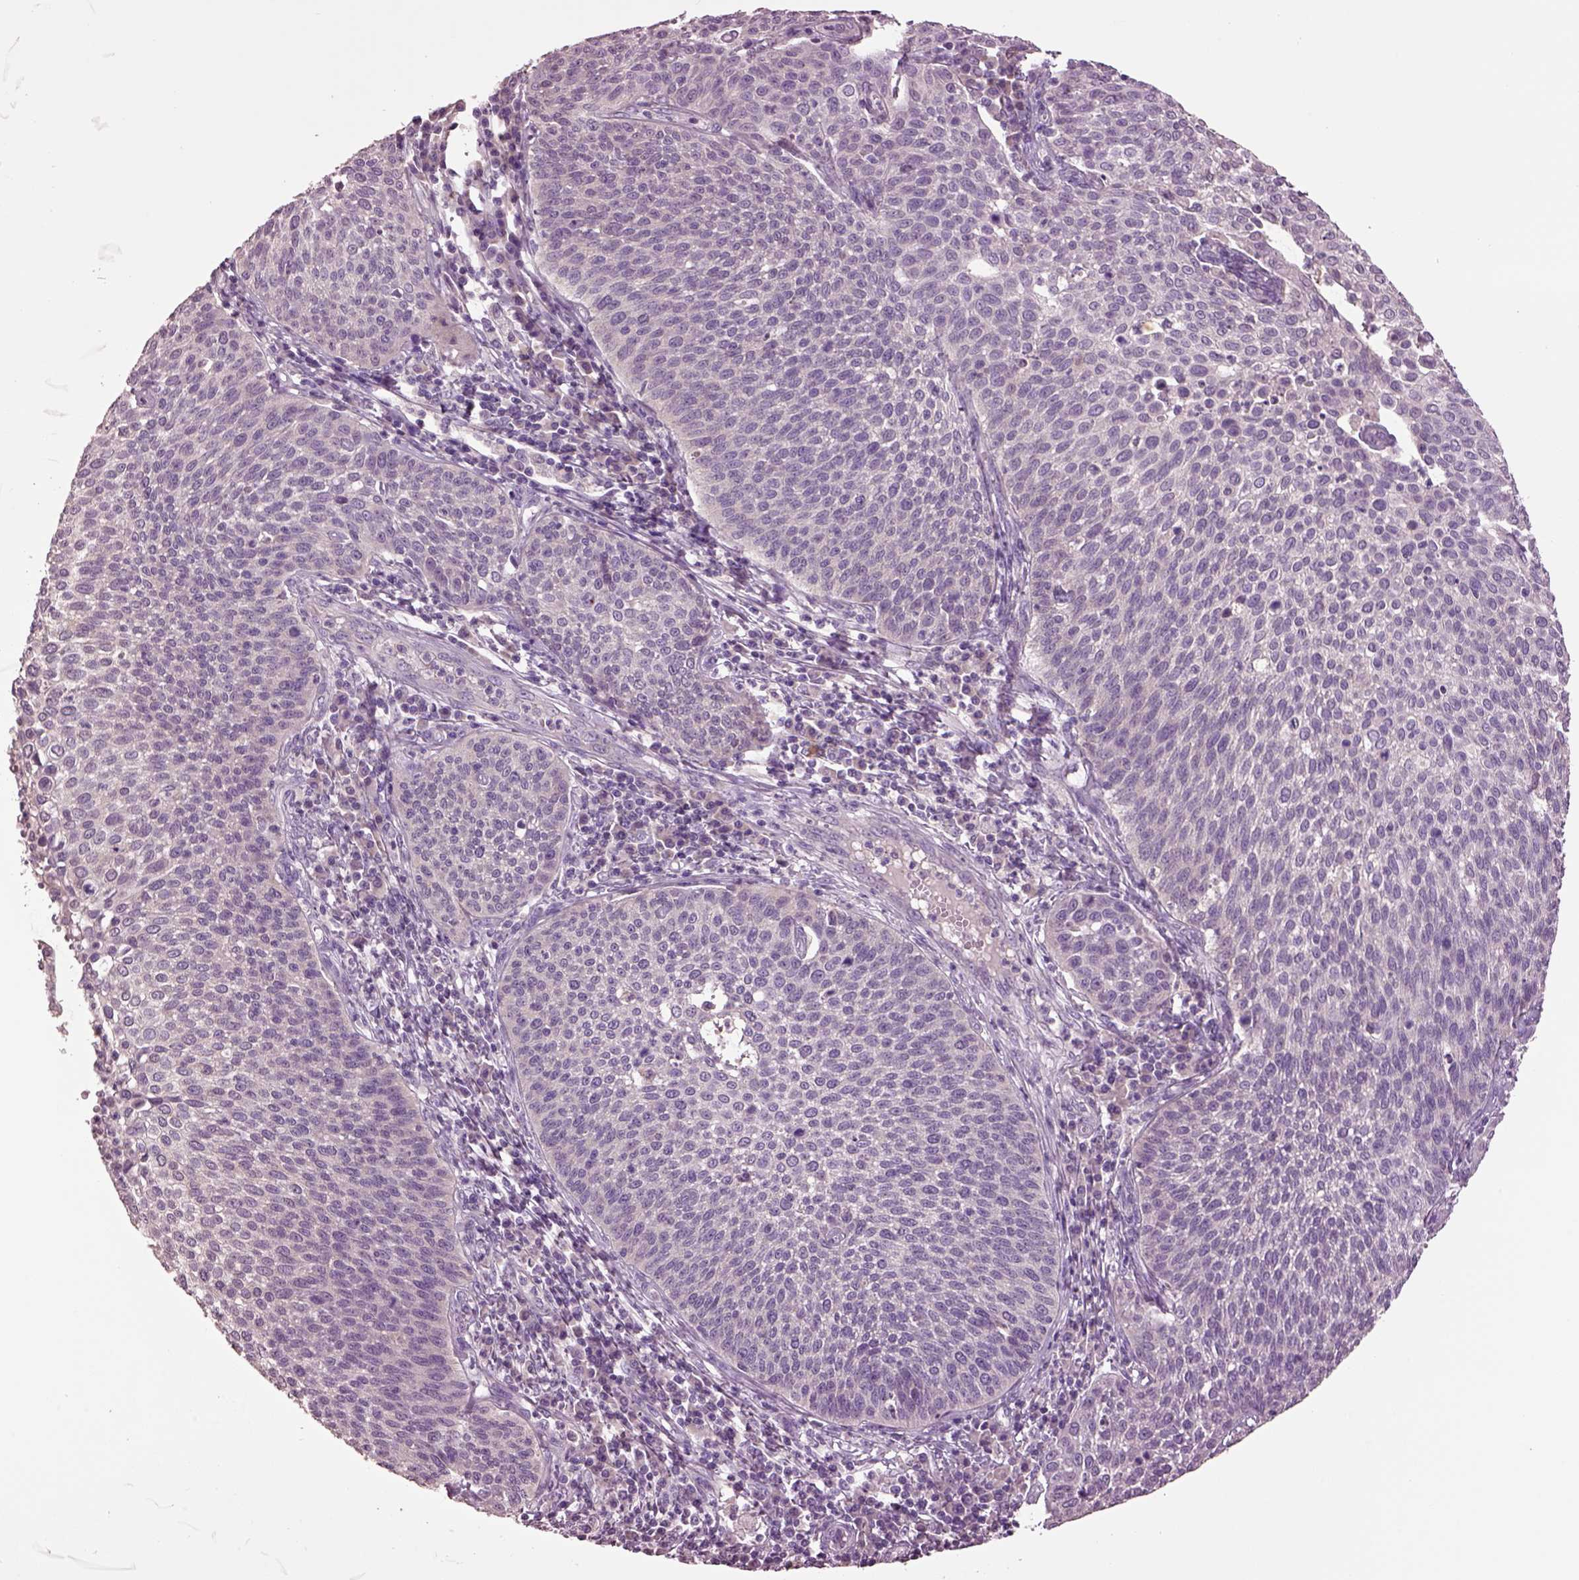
{"staining": {"intensity": "negative", "quantity": "none", "location": "none"}, "tissue": "cervical cancer", "cell_type": "Tumor cells", "image_type": "cancer", "snomed": [{"axis": "morphology", "description": "Squamous cell carcinoma, NOS"}, {"axis": "topography", "description": "Cervix"}], "caption": "A high-resolution micrograph shows immunohistochemistry staining of cervical cancer, which reveals no significant staining in tumor cells.", "gene": "CLPSL1", "patient": {"sex": "female", "age": 34}}